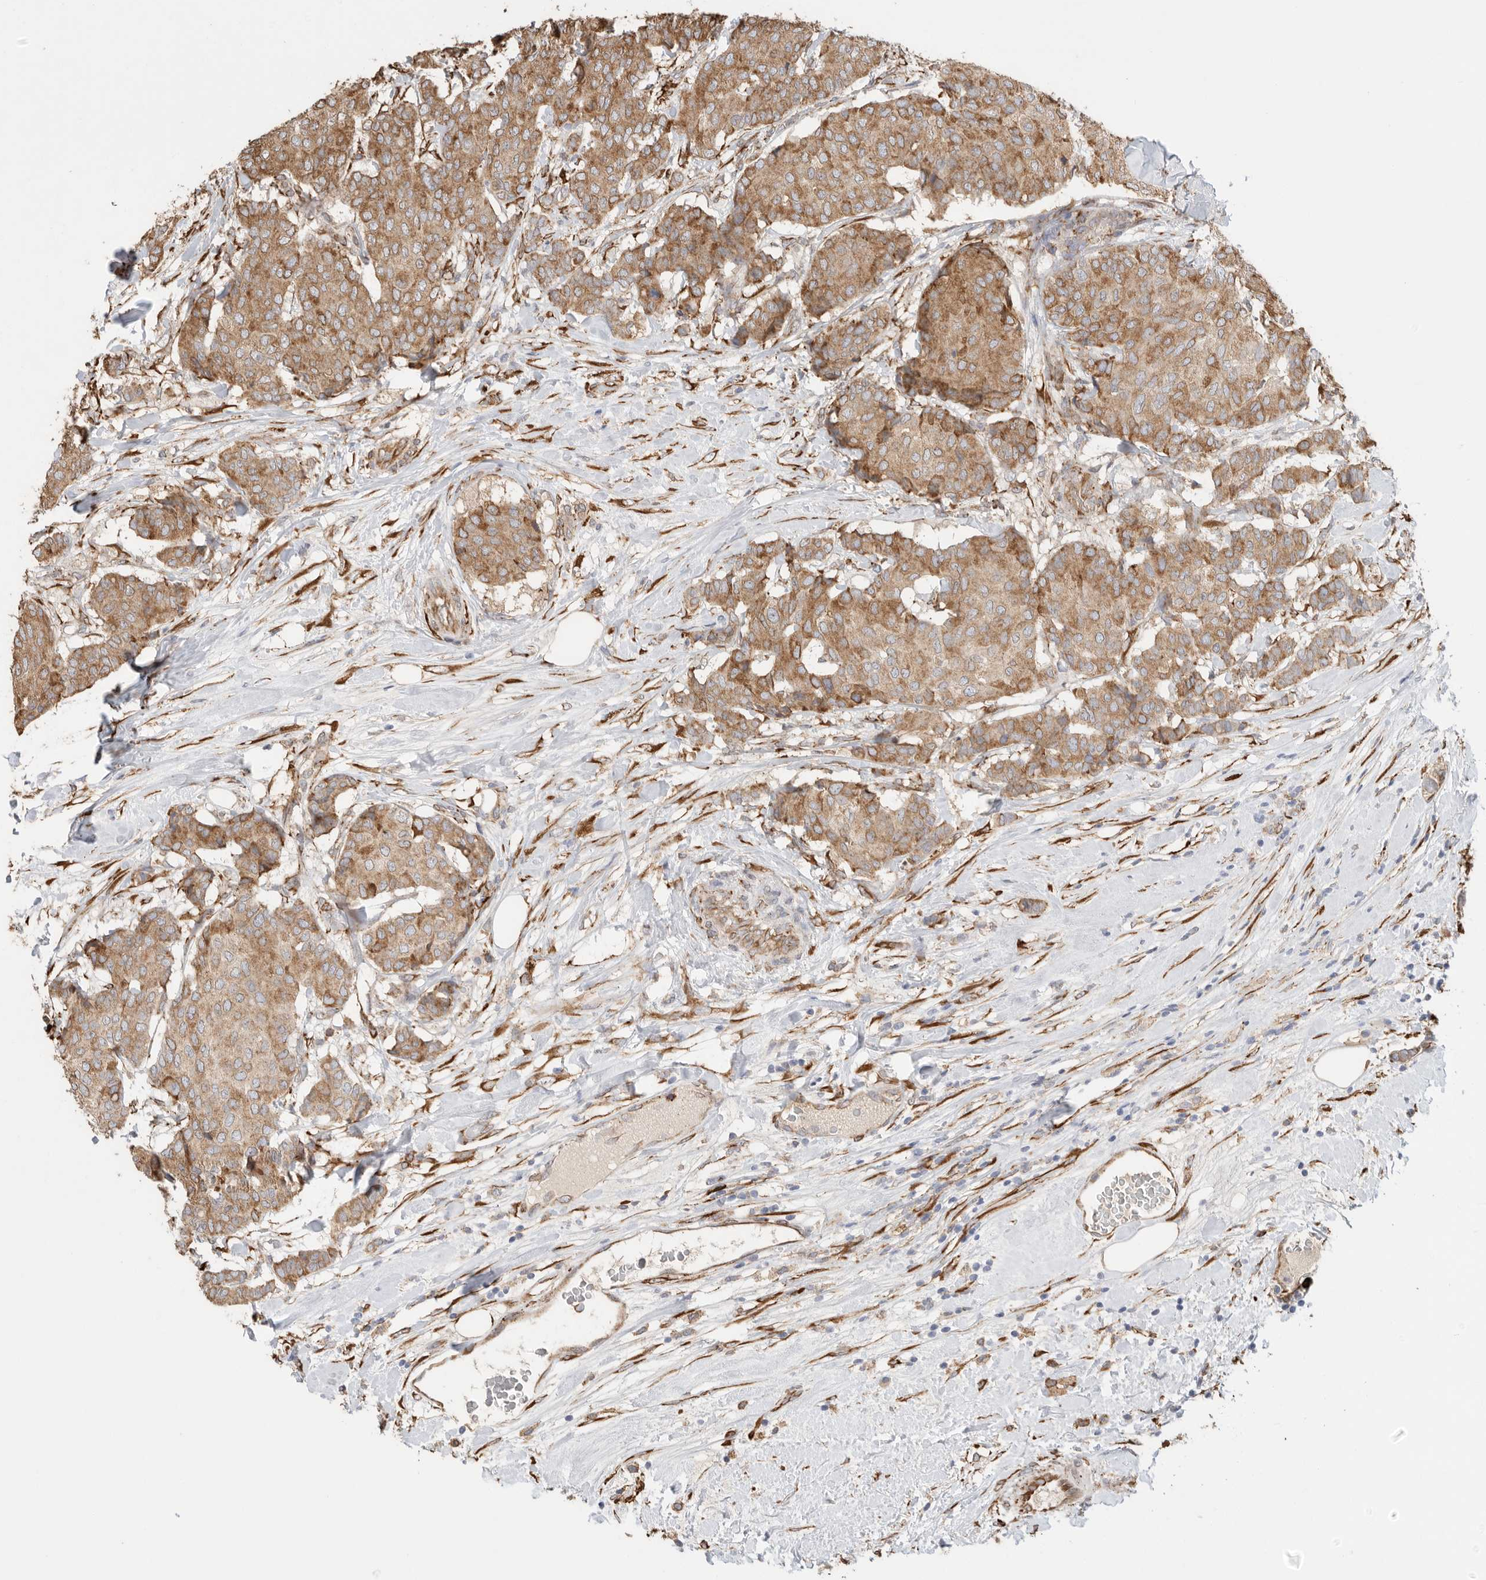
{"staining": {"intensity": "moderate", "quantity": ">75%", "location": "cytoplasmic/membranous"}, "tissue": "breast cancer", "cell_type": "Tumor cells", "image_type": "cancer", "snomed": [{"axis": "morphology", "description": "Duct carcinoma"}, {"axis": "topography", "description": "Breast"}], "caption": "Breast cancer (invasive ductal carcinoma) stained with a protein marker shows moderate staining in tumor cells.", "gene": "BLOC1S5", "patient": {"sex": "female", "age": 75}}